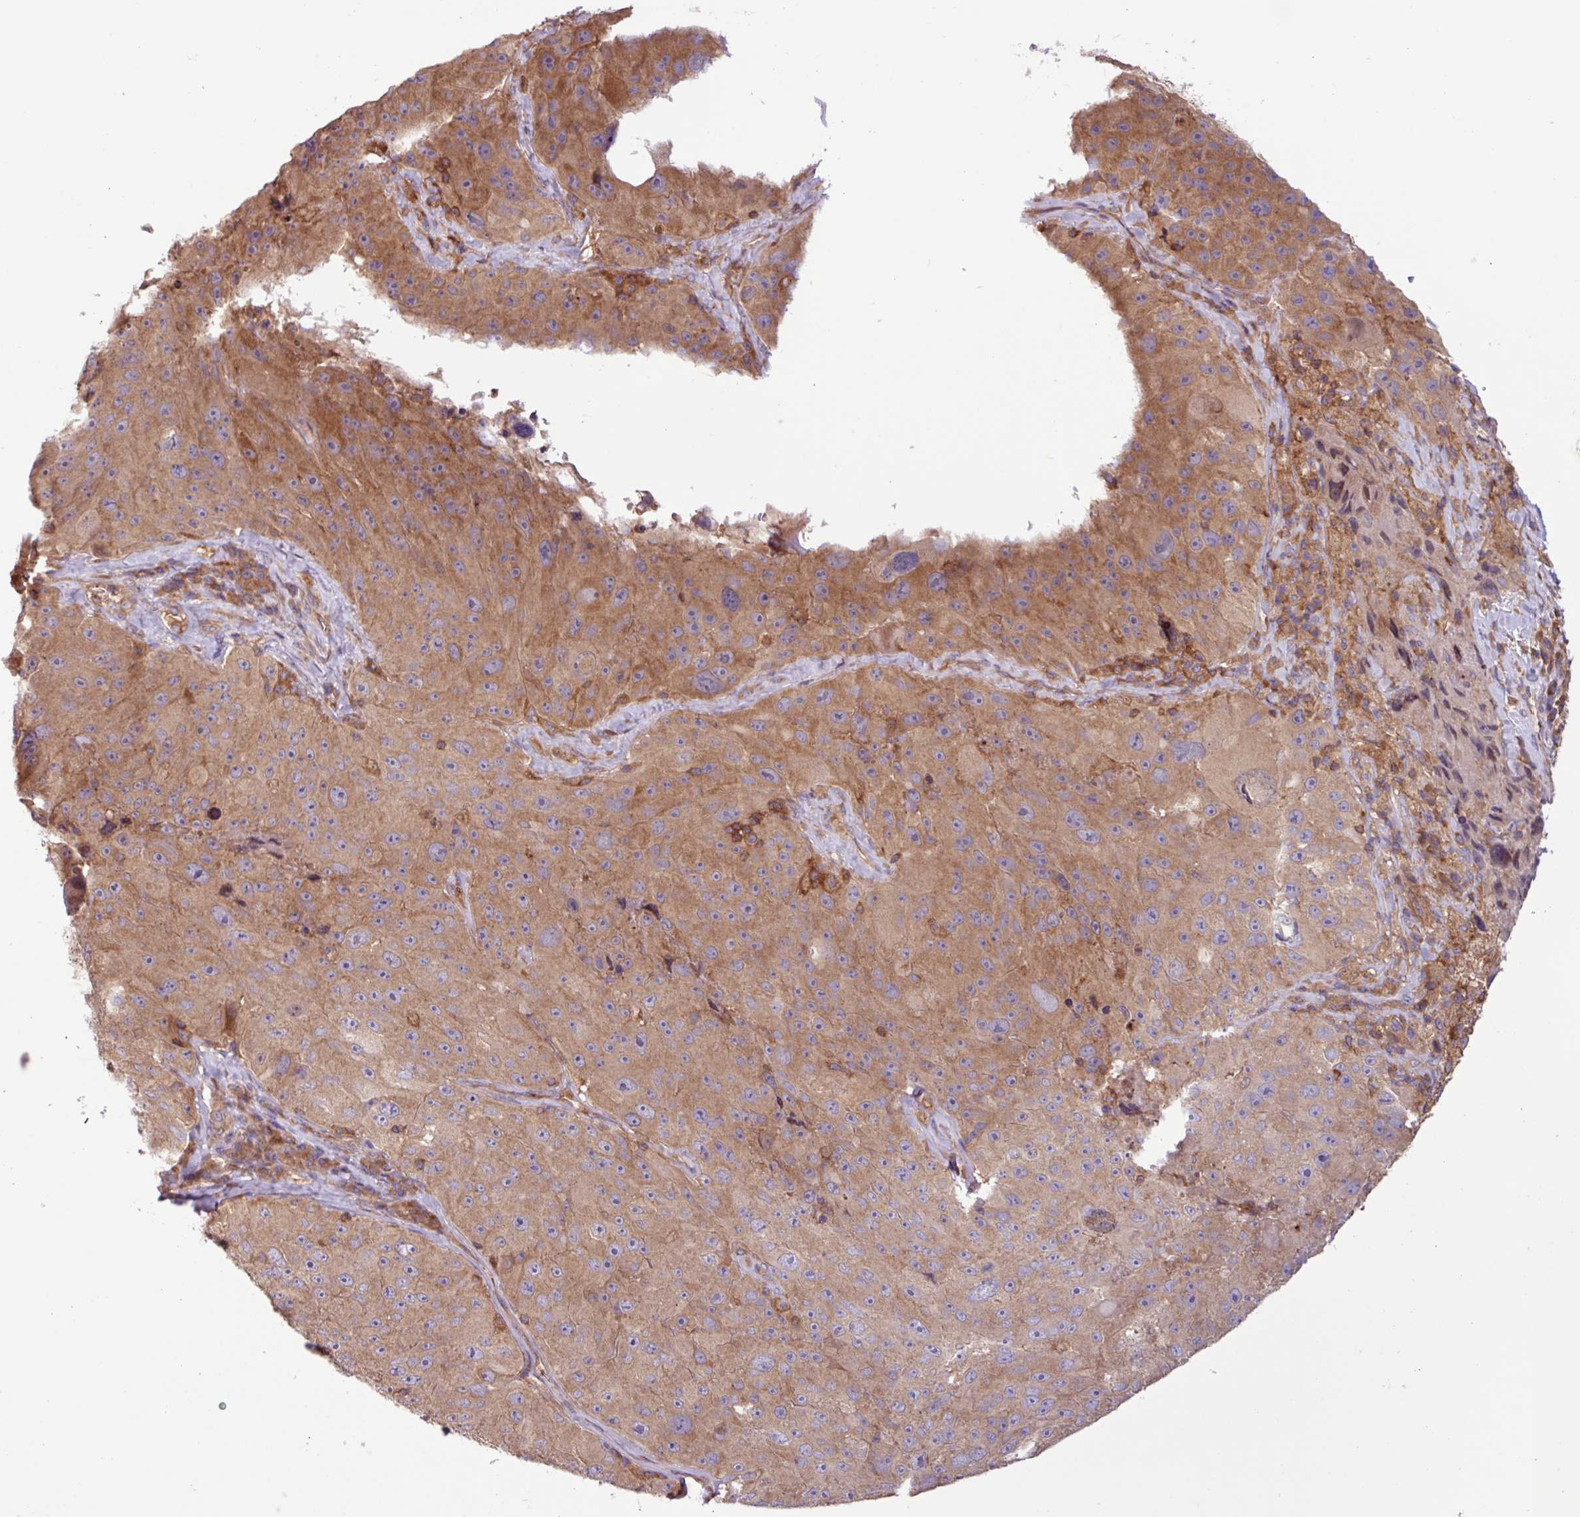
{"staining": {"intensity": "moderate", "quantity": "25%-75%", "location": "cytoplasmic/membranous"}, "tissue": "melanoma", "cell_type": "Tumor cells", "image_type": "cancer", "snomed": [{"axis": "morphology", "description": "Malignant melanoma, Metastatic site"}, {"axis": "topography", "description": "Lymph node"}], "caption": "Melanoma was stained to show a protein in brown. There is medium levels of moderate cytoplasmic/membranous expression in approximately 25%-75% of tumor cells.", "gene": "ACTR3", "patient": {"sex": "male", "age": 62}}